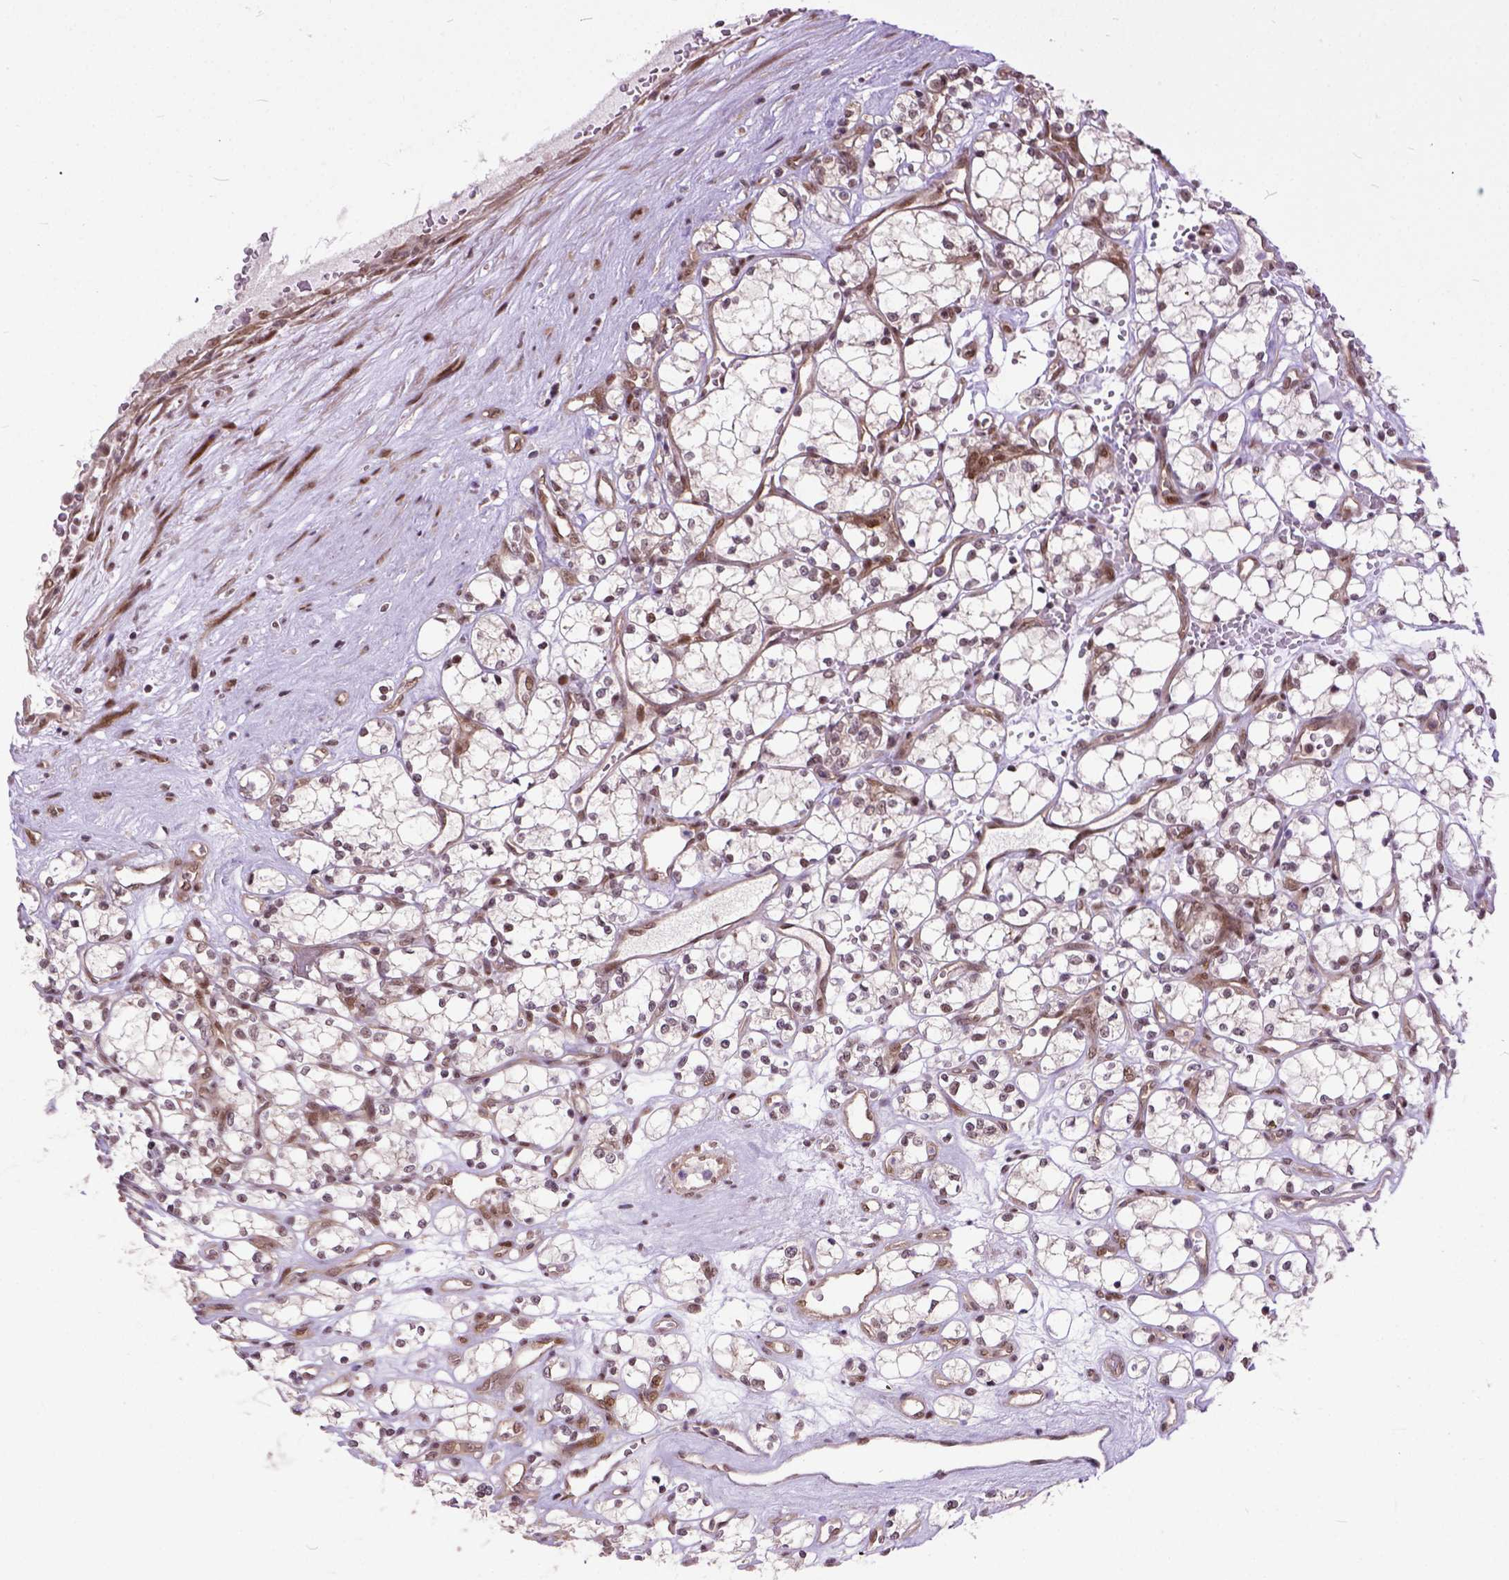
{"staining": {"intensity": "moderate", "quantity": ">75%", "location": "nuclear"}, "tissue": "renal cancer", "cell_type": "Tumor cells", "image_type": "cancer", "snomed": [{"axis": "morphology", "description": "Adenocarcinoma, NOS"}, {"axis": "topography", "description": "Kidney"}], "caption": "An IHC photomicrograph of tumor tissue is shown. Protein staining in brown highlights moderate nuclear positivity in renal cancer within tumor cells.", "gene": "ZNF630", "patient": {"sex": "female", "age": 69}}